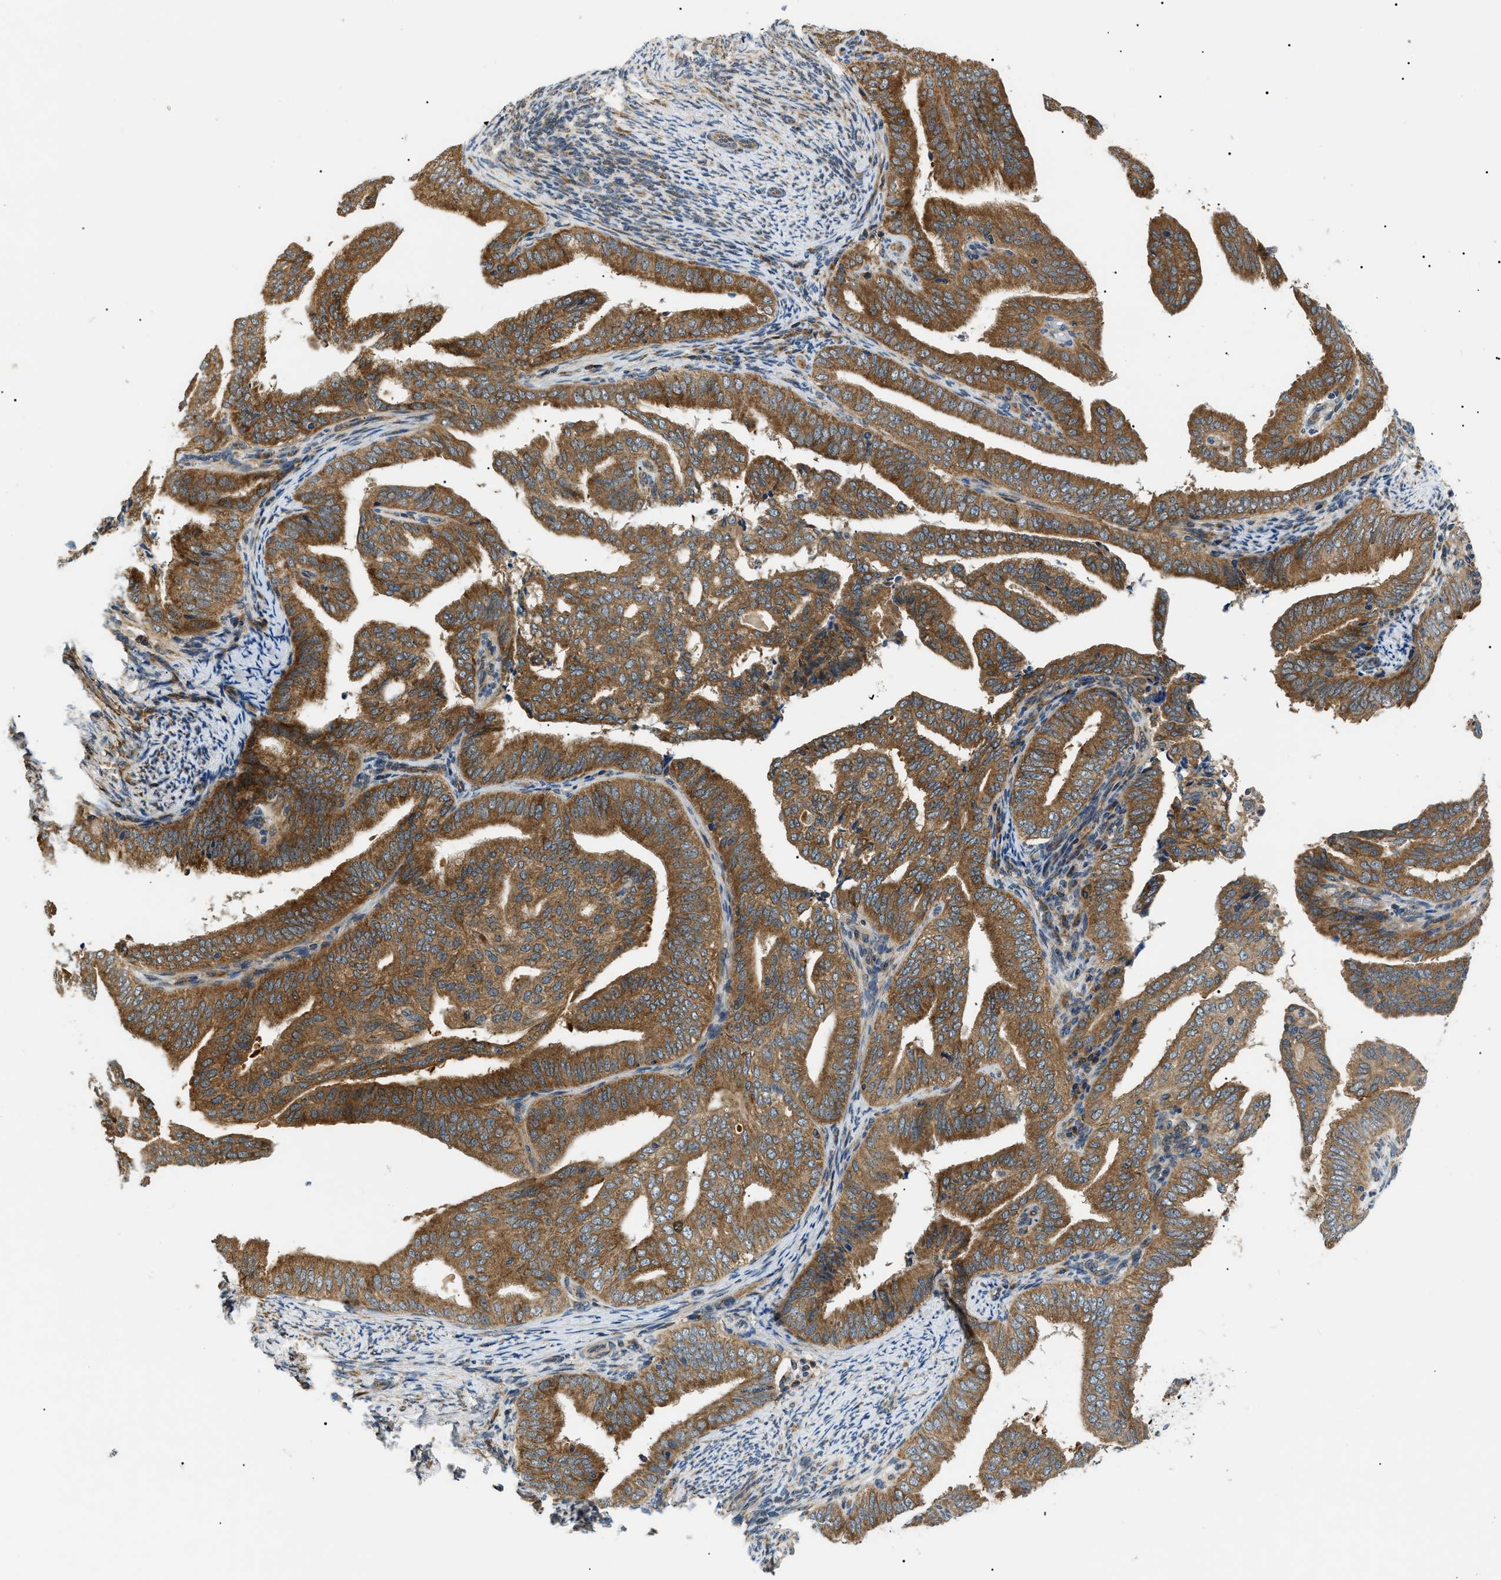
{"staining": {"intensity": "moderate", "quantity": ">75%", "location": "cytoplasmic/membranous"}, "tissue": "endometrial cancer", "cell_type": "Tumor cells", "image_type": "cancer", "snomed": [{"axis": "morphology", "description": "Adenocarcinoma, NOS"}, {"axis": "topography", "description": "Endometrium"}], "caption": "Adenocarcinoma (endometrial) stained with immunohistochemistry (IHC) displays moderate cytoplasmic/membranous expression in about >75% of tumor cells.", "gene": "SRPK1", "patient": {"sex": "female", "age": 58}}